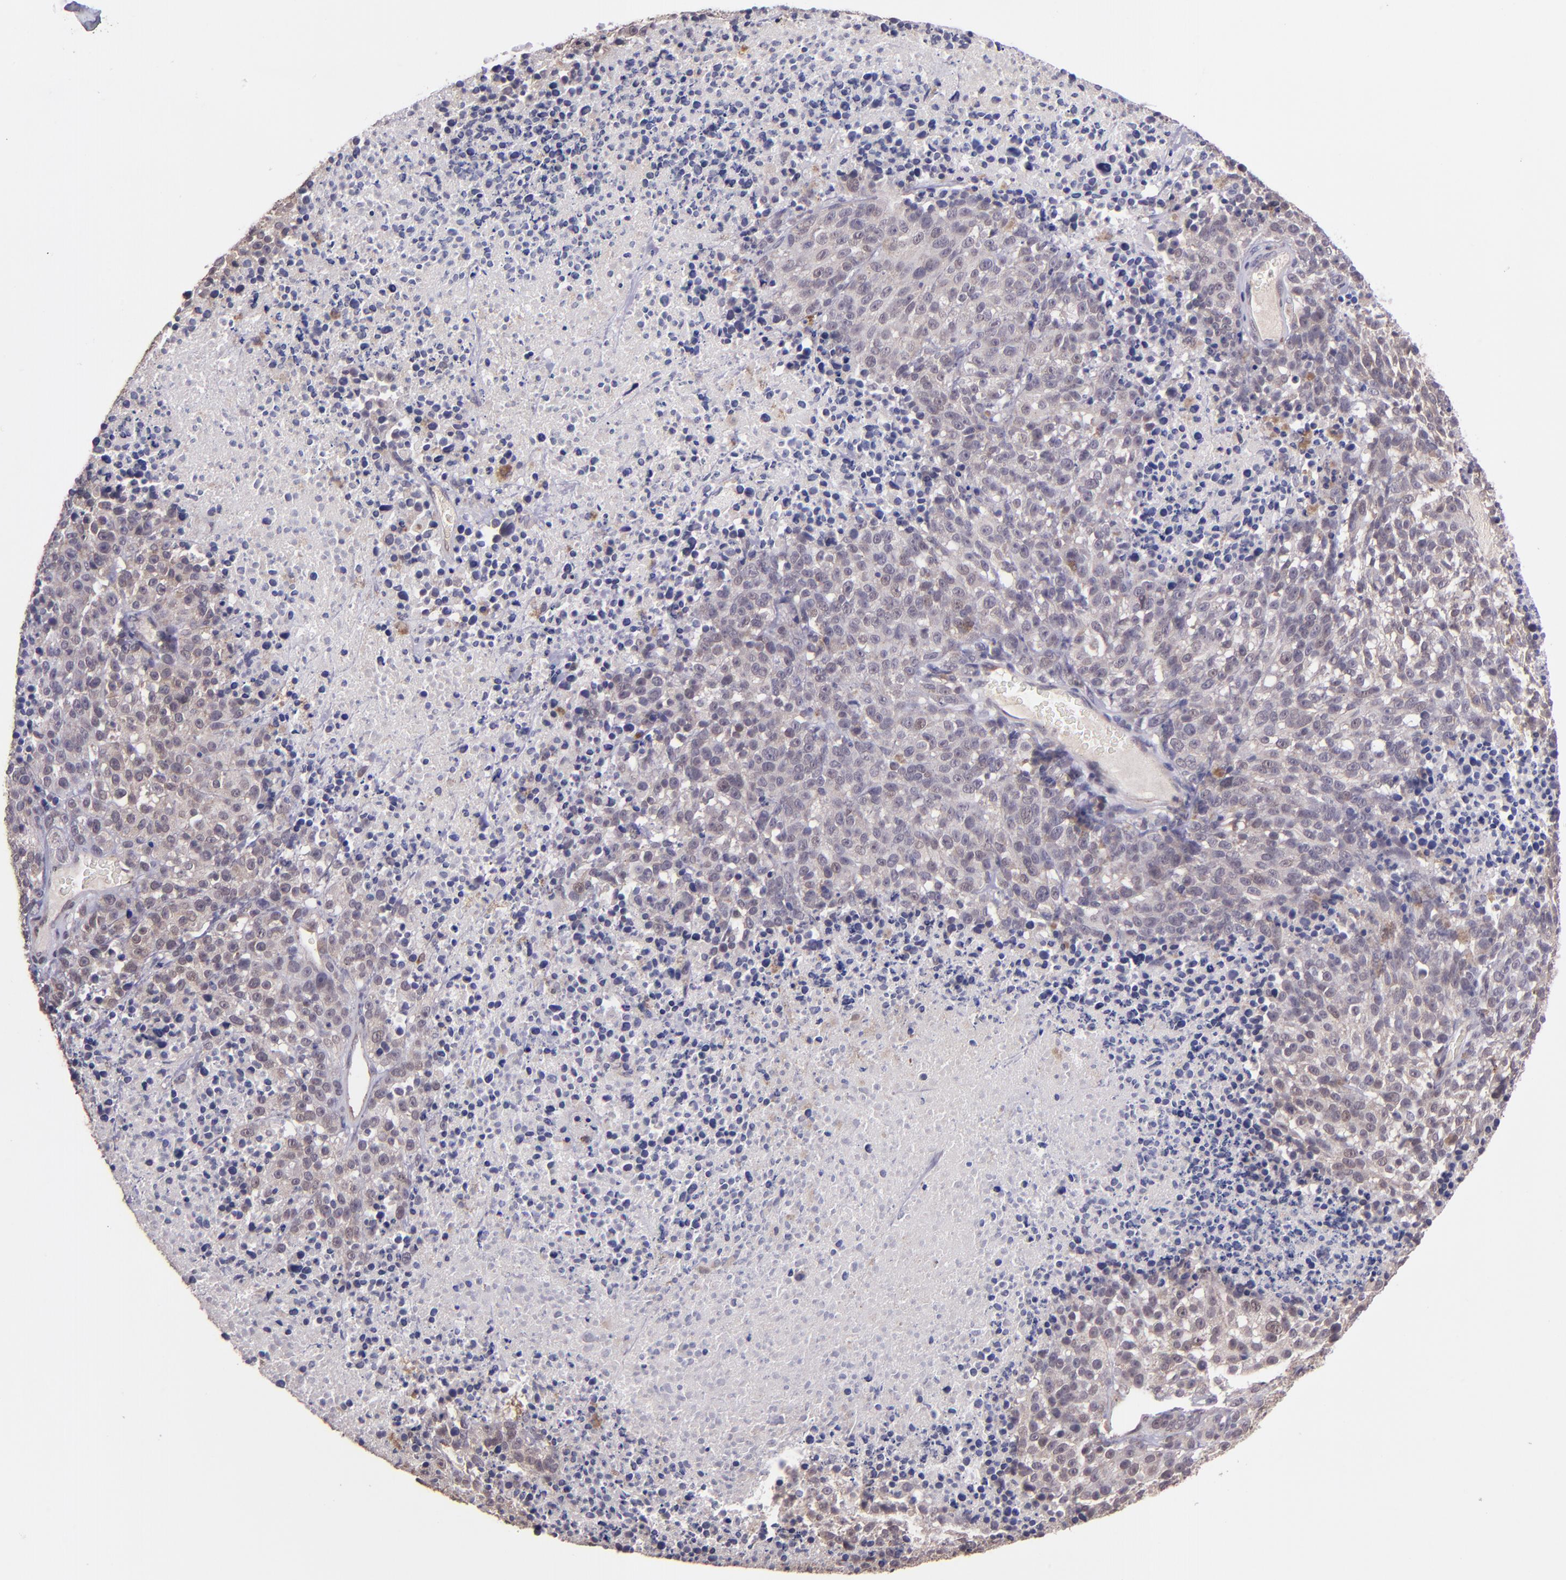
{"staining": {"intensity": "weak", "quantity": "<25%", "location": "cytoplasmic/membranous"}, "tissue": "melanoma", "cell_type": "Tumor cells", "image_type": "cancer", "snomed": [{"axis": "morphology", "description": "Malignant melanoma, Metastatic site"}, {"axis": "topography", "description": "Cerebral cortex"}], "caption": "IHC of human melanoma reveals no expression in tumor cells.", "gene": "TAF7L", "patient": {"sex": "female", "age": 52}}